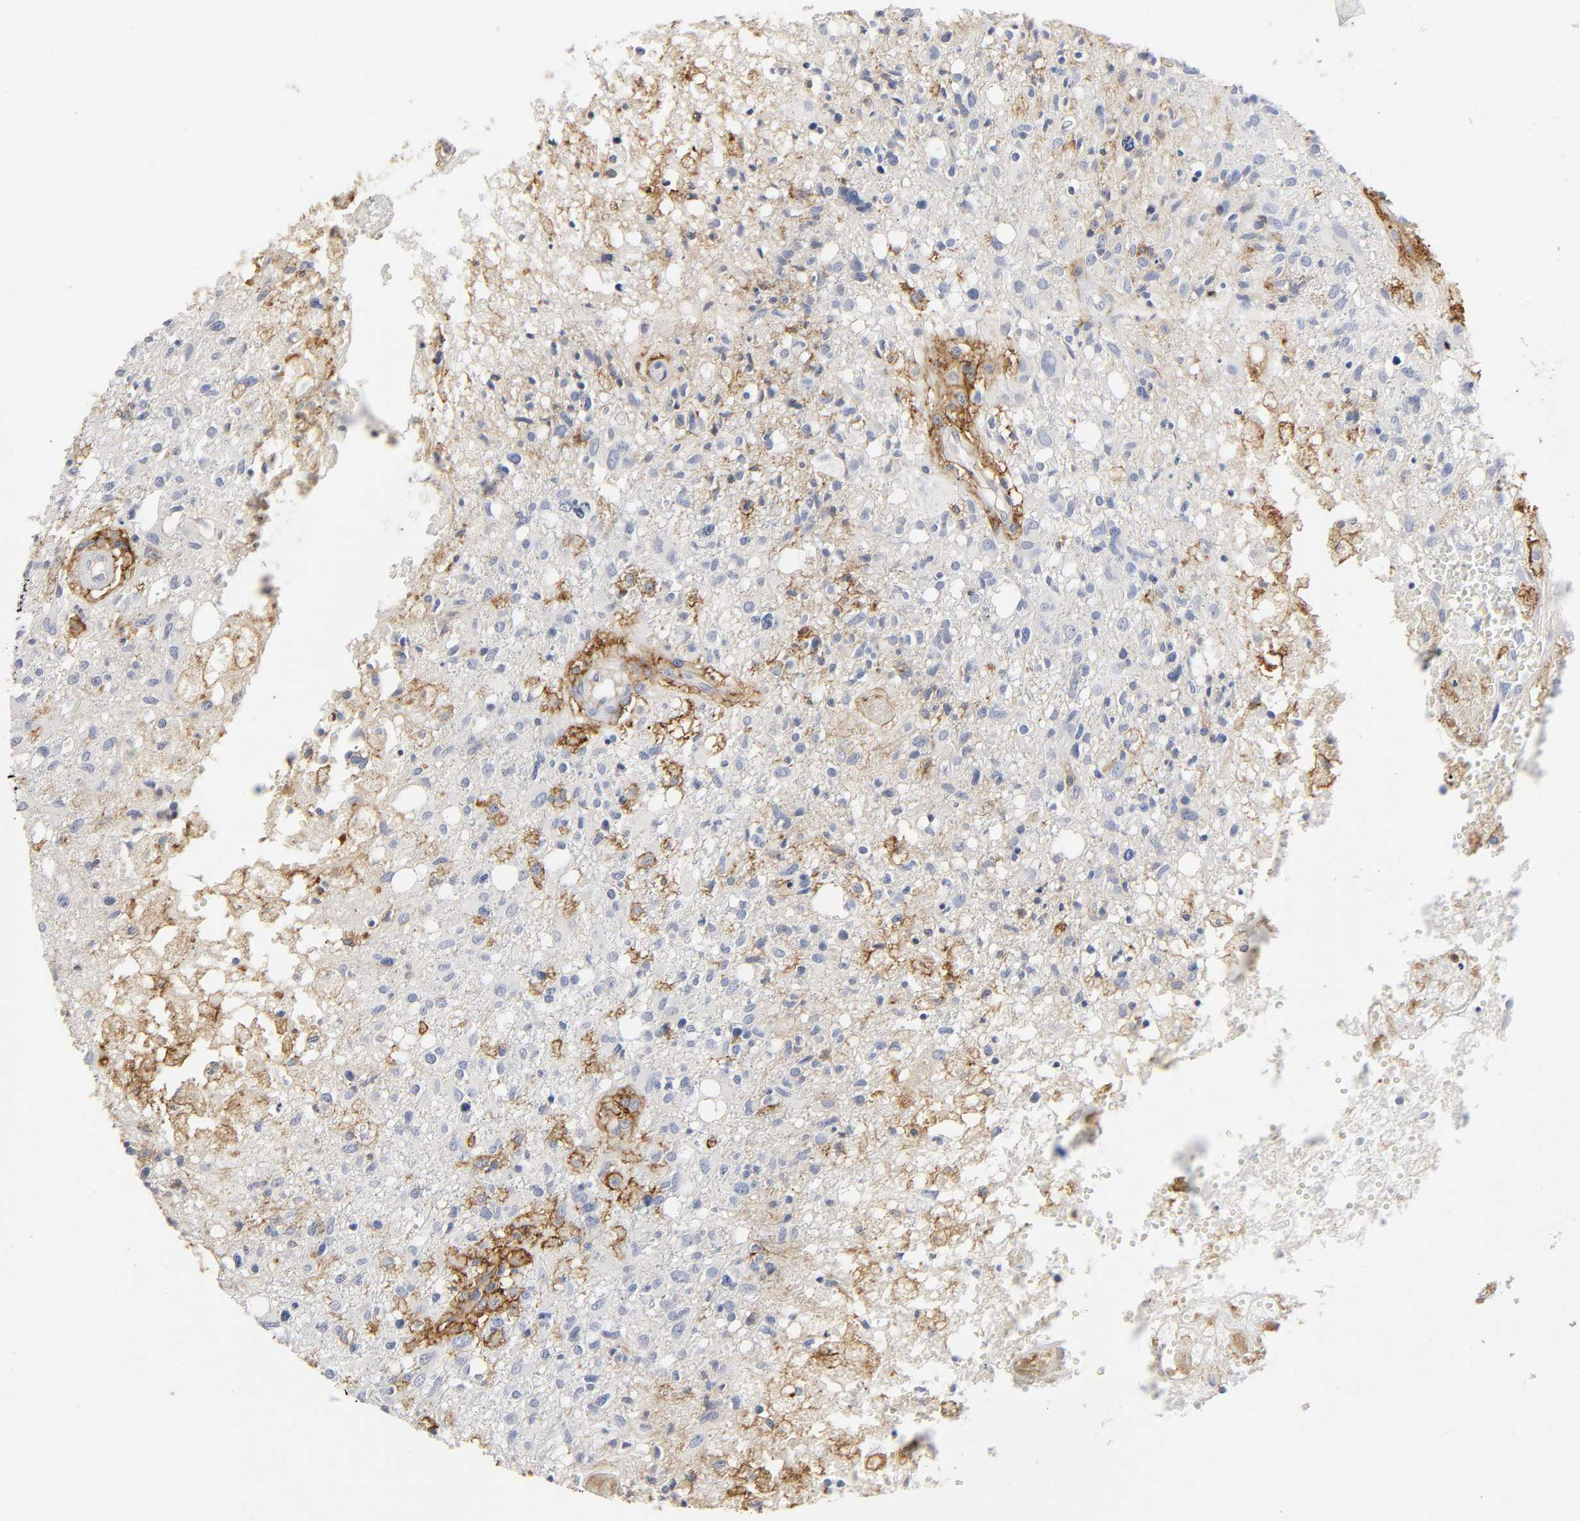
{"staining": {"intensity": "moderate", "quantity": "<25%", "location": "cytoplasmic/membranous"}, "tissue": "glioma", "cell_type": "Tumor cells", "image_type": "cancer", "snomed": [{"axis": "morphology", "description": "Glioma, malignant, High grade"}, {"axis": "topography", "description": "Cerebral cortex"}], "caption": "Immunohistochemical staining of glioma demonstrates low levels of moderate cytoplasmic/membranous expression in approximately <25% of tumor cells.", "gene": "LYN", "patient": {"sex": "male", "age": 76}}